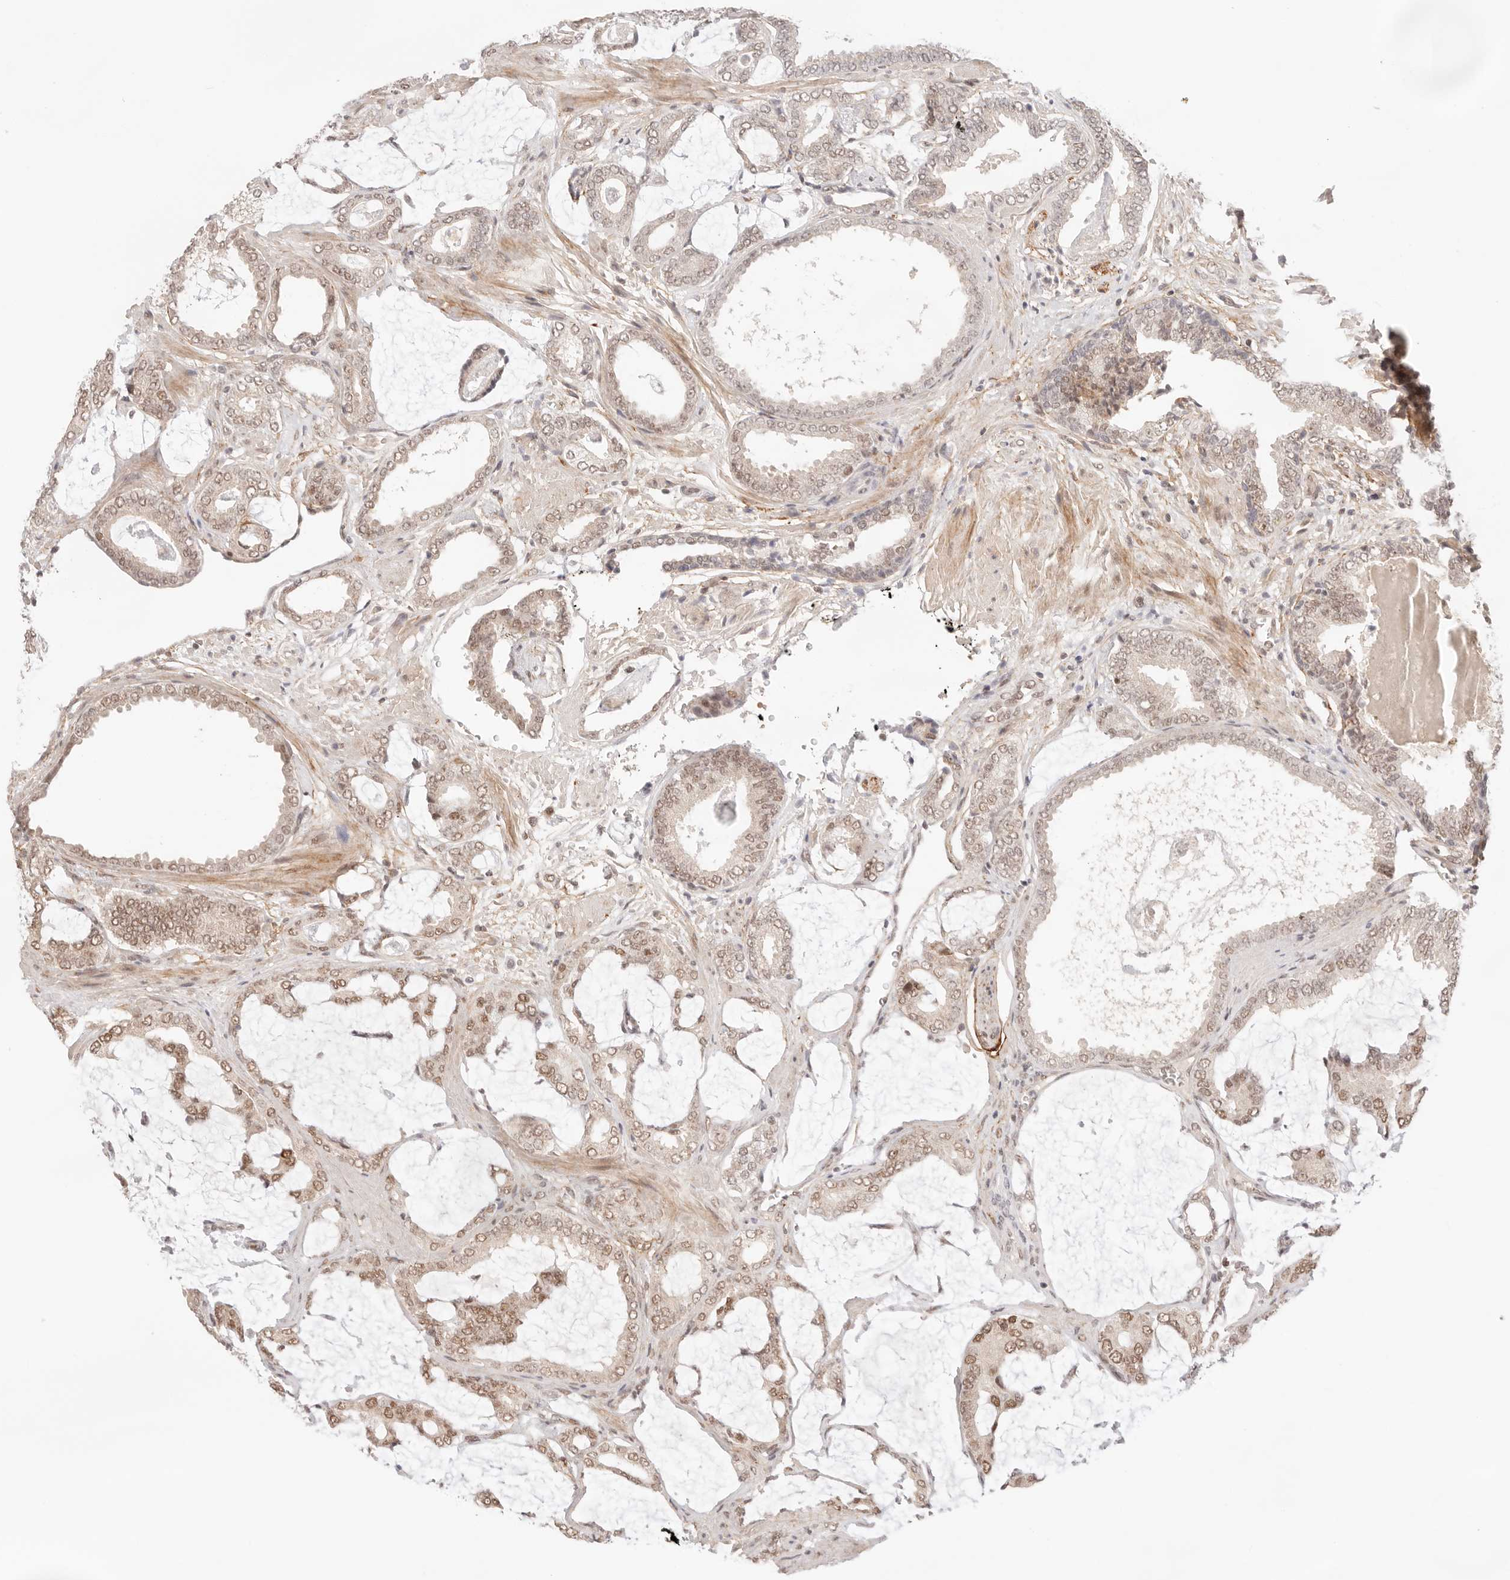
{"staining": {"intensity": "moderate", "quantity": "25%-75%", "location": "nuclear"}, "tissue": "prostate cancer", "cell_type": "Tumor cells", "image_type": "cancer", "snomed": [{"axis": "morphology", "description": "Adenocarcinoma, Low grade"}, {"axis": "topography", "description": "Prostate"}], "caption": "Immunohistochemical staining of prostate adenocarcinoma (low-grade) exhibits moderate nuclear protein staining in approximately 25%-75% of tumor cells.", "gene": "GTF2E2", "patient": {"sex": "male", "age": 71}}